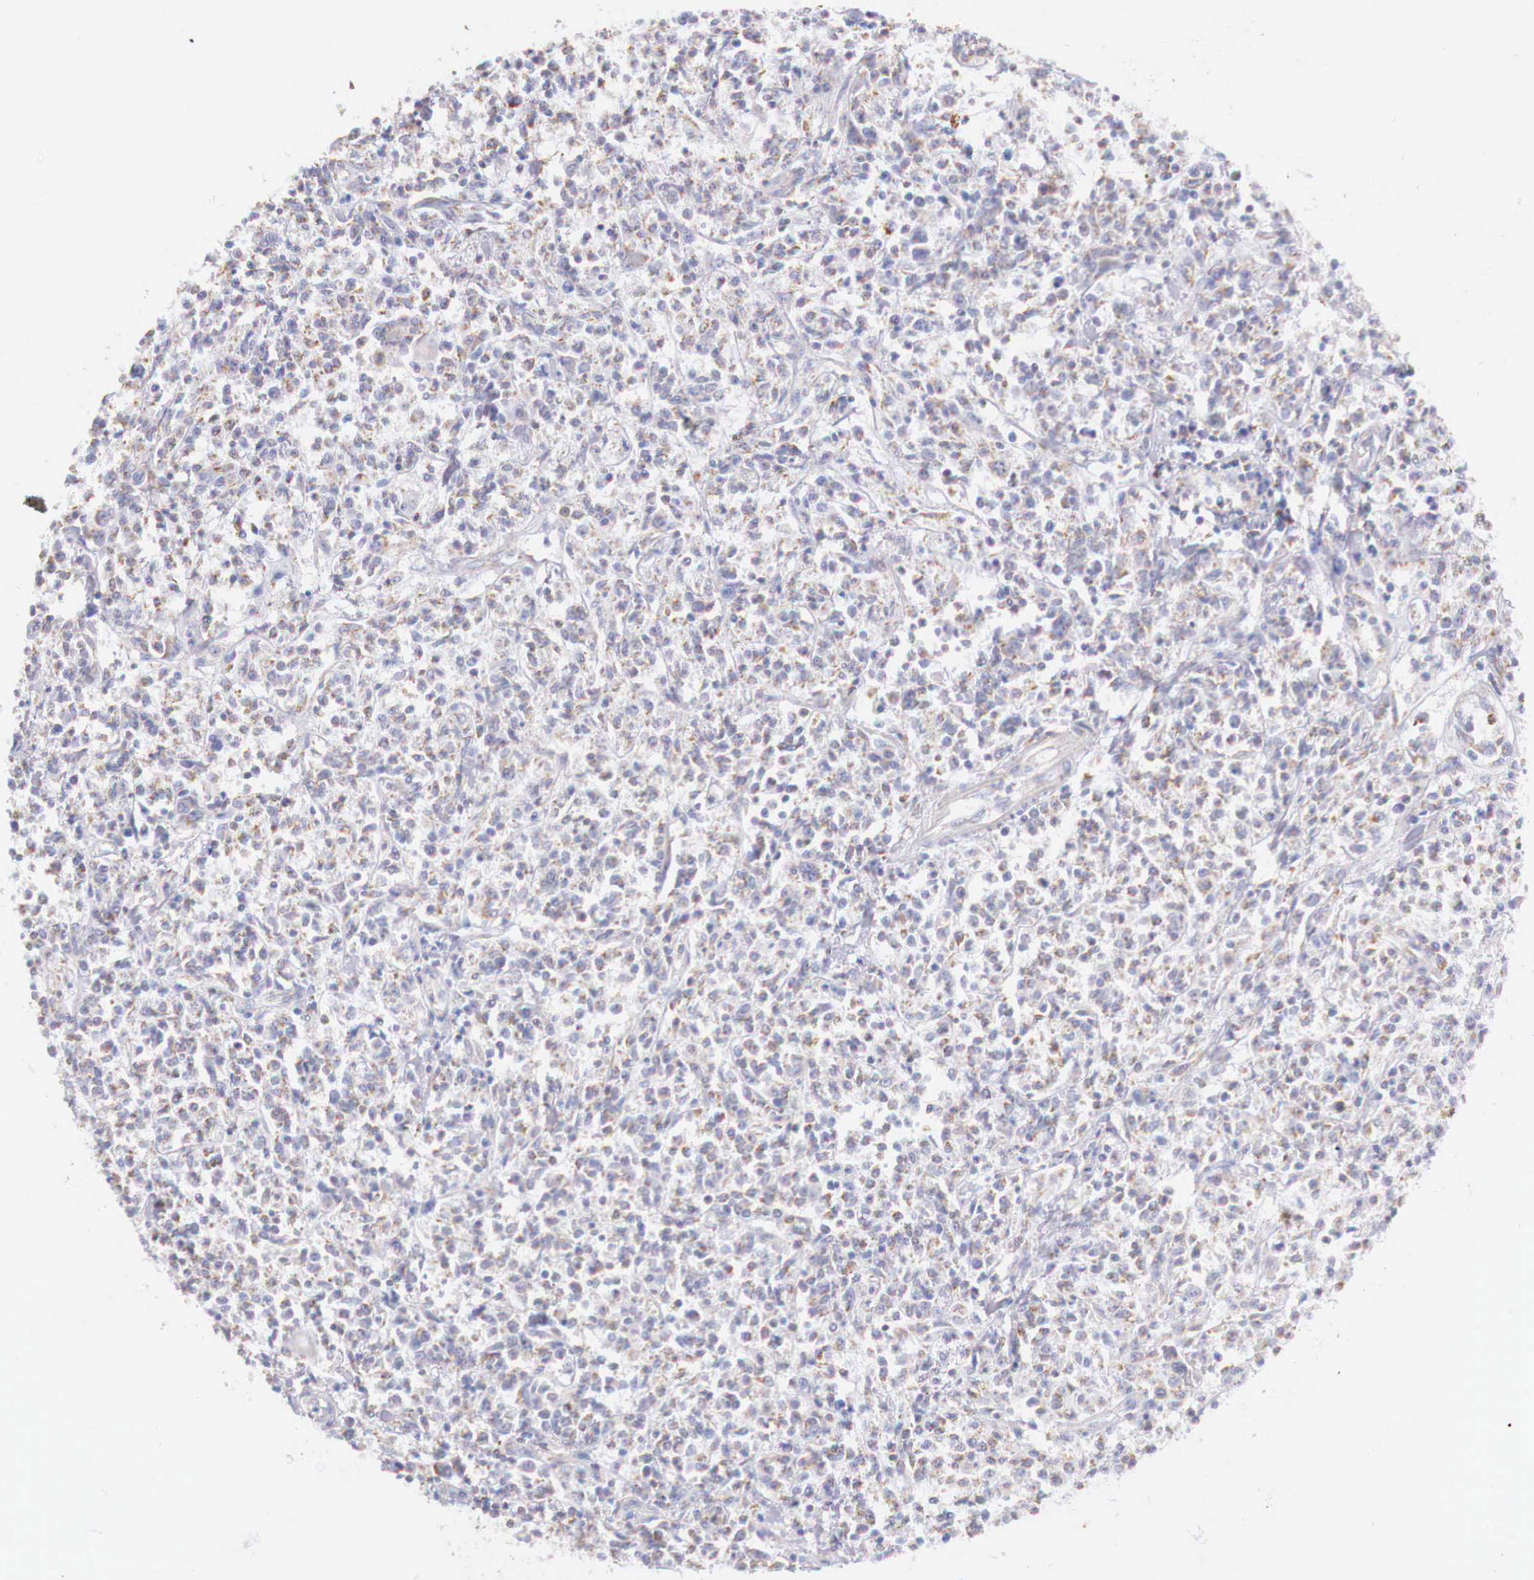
{"staining": {"intensity": "weak", "quantity": "25%-75%", "location": "cytoplasmic/membranous"}, "tissue": "lymphoma", "cell_type": "Tumor cells", "image_type": "cancer", "snomed": [{"axis": "morphology", "description": "Malignant lymphoma, non-Hodgkin's type, Low grade"}, {"axis": "topography", "description": "Small intestine"}], "caption": "Lymphoma tissue shows weak cytoplasmic/membranous positivity in approximately 25%-75% of tumor cells The protein of interest is stained brown, and the nuclei are stained in blue (DAB IHC with brightfield microscopy, high magnification).", "gene": "IDH3G", "patient": {"sex": "female", "age": 59}}